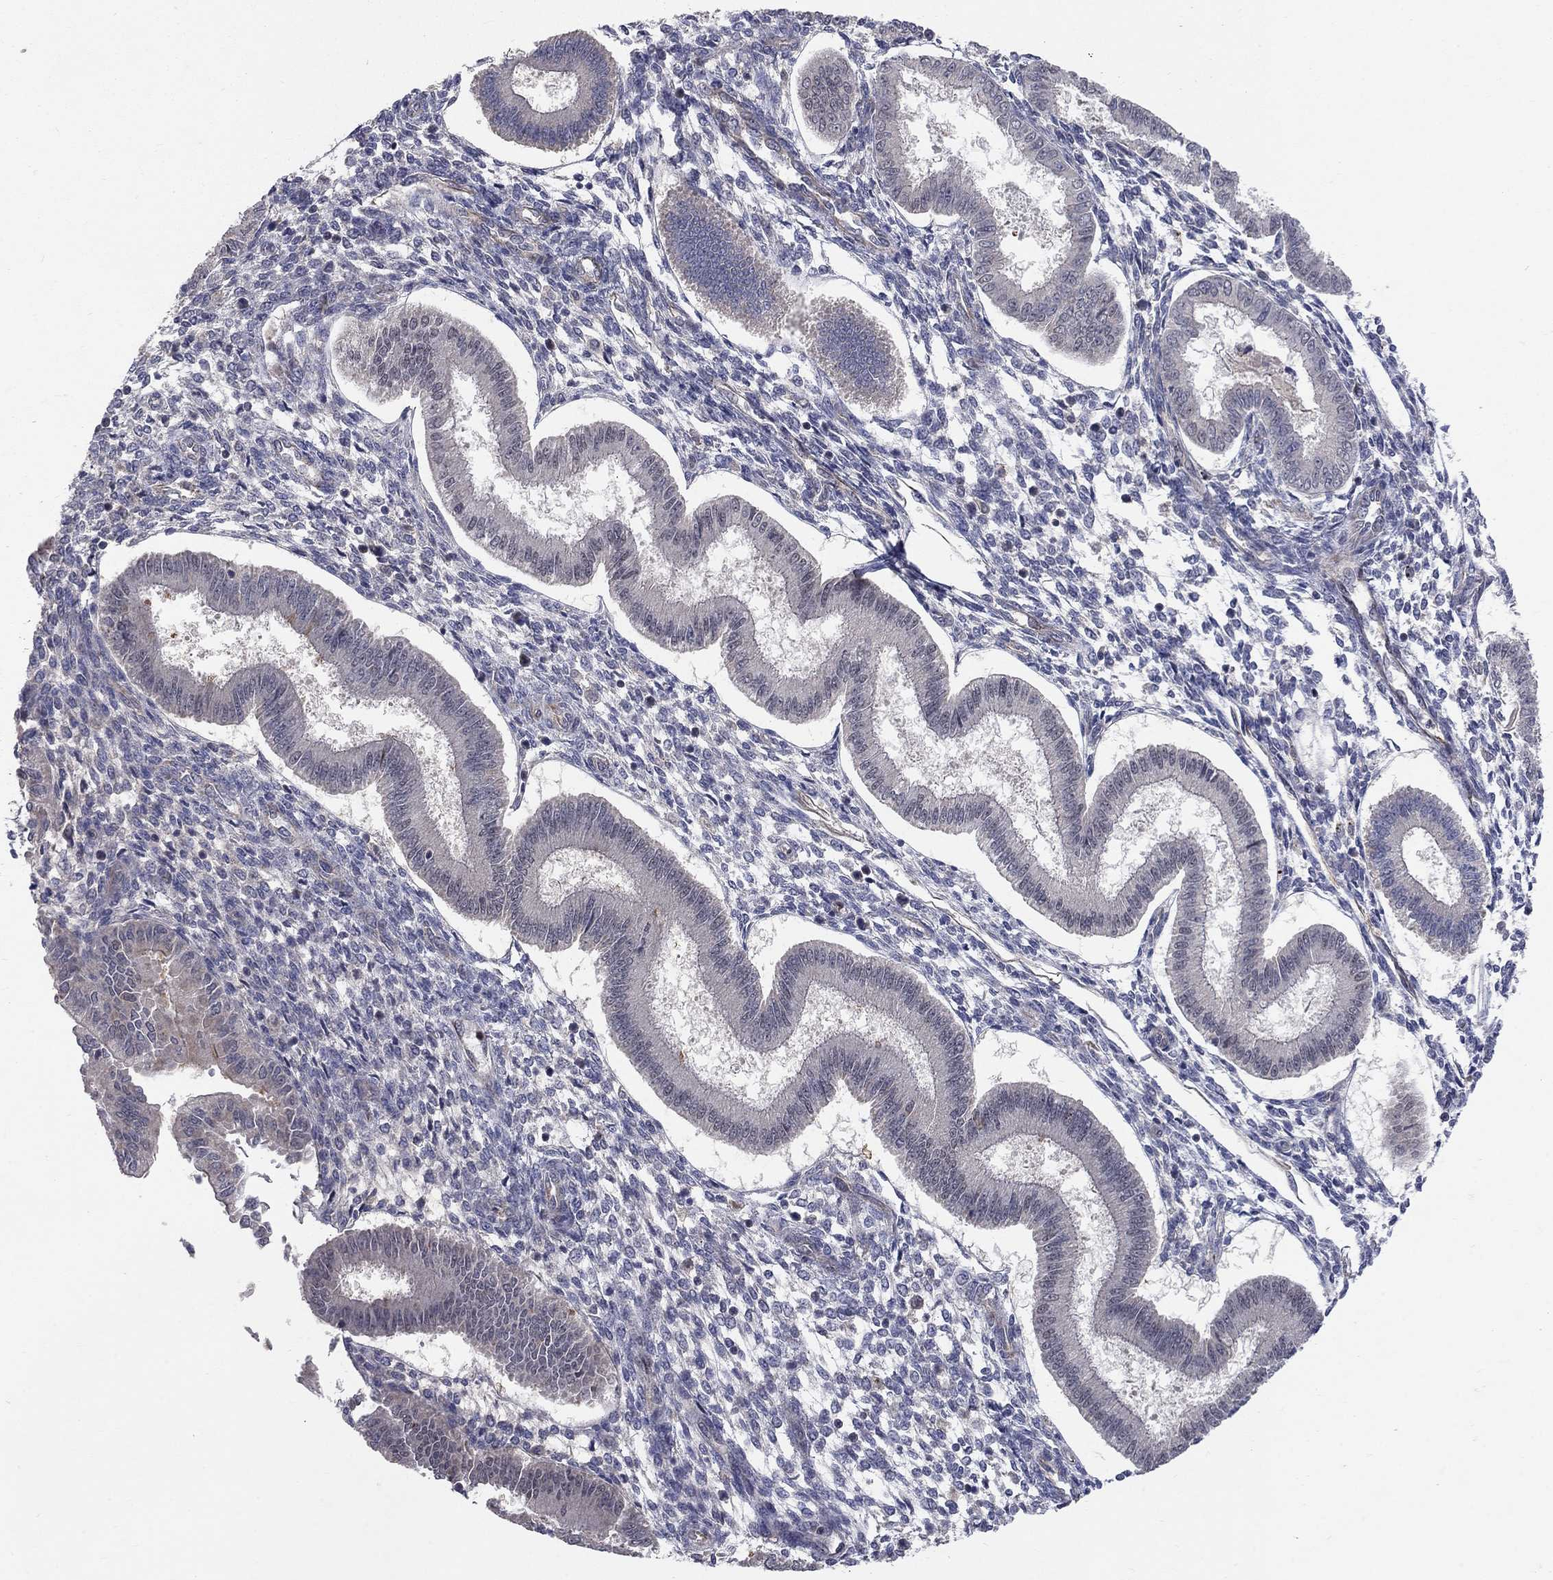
{"staining": {"intensity": "negative", "quantity": "none", "location": "none"}, "tissue": "endometrium", "cell_type": "Cells in endometrial stroma", "image_type": "normal", "snomed": [{"axis": "morphology", "description": "Normal tissue, NOS"}, {"axis": "topography", "description": "Endometrium"}], "caption": "Benign endometrium was stained to show a protein in brown. There is no significant expression in cells in endometrial stroma. (DAB (3,3'-diaminobenzidine) IHC with hematoxylin counter stain).", "gene": "MSRA", "patient": {"sex": "female", "age": 43}}